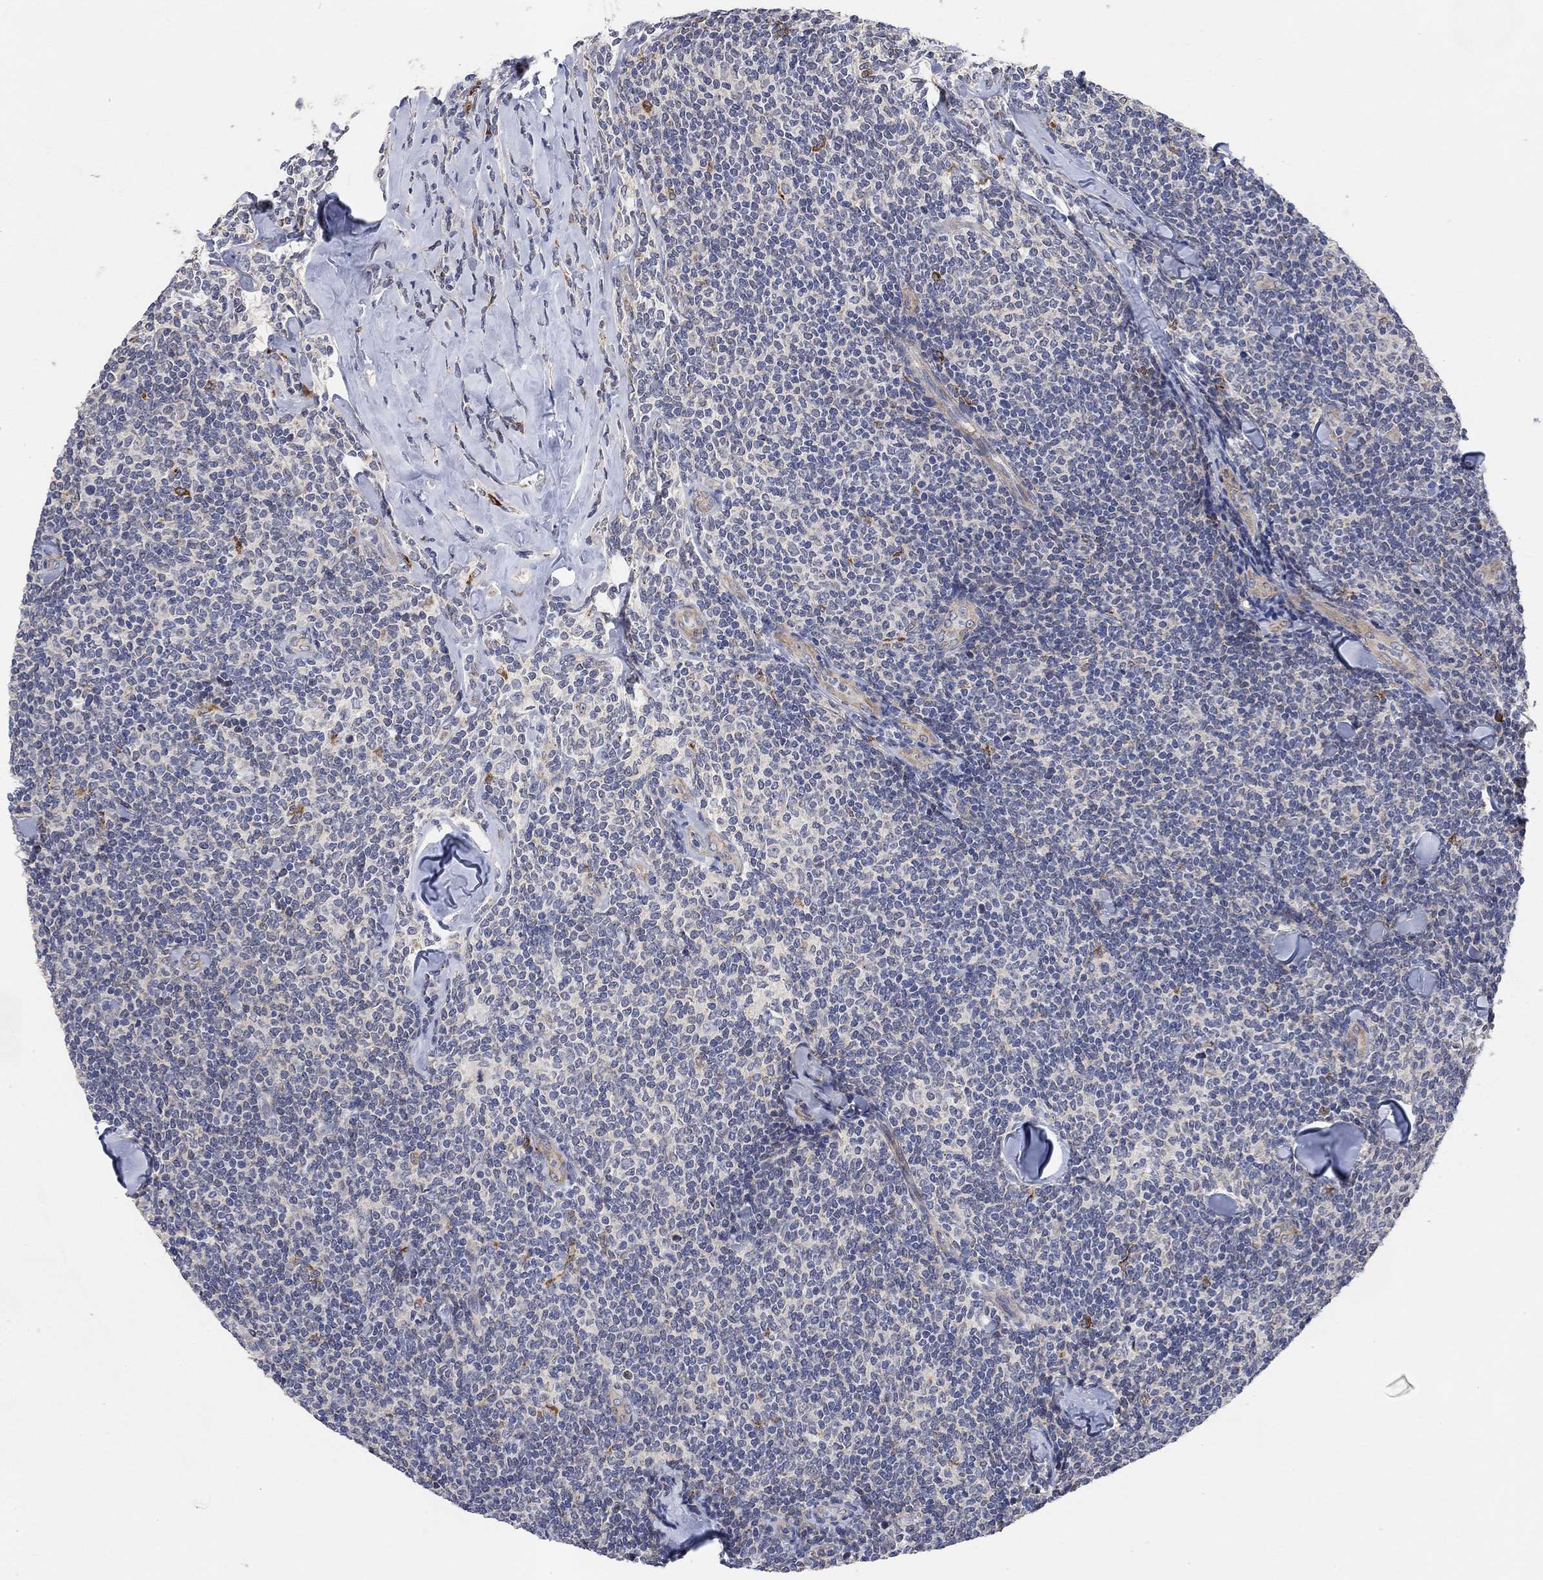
{"staining": {"intensity": "negative", "quantity": "none", "location": "none"}, "tissue": "lymphoma", "cell_type": "Tumor cells", "image_type": "cancer", "snomed": [{"axis": "morphology", "description": "Malignant lymphoma, non-Hodgkin's type, Low grade"}, {"axis": "topography", "description": "Lymph node"}], "caption": "A high-resolution photomicrograph shows immunohistochemistry staining of lymphoma, which displays no significant staining in tumor cells.", "gene": "HCRTR1", "patient": {"sex": "female", "age": 56}}